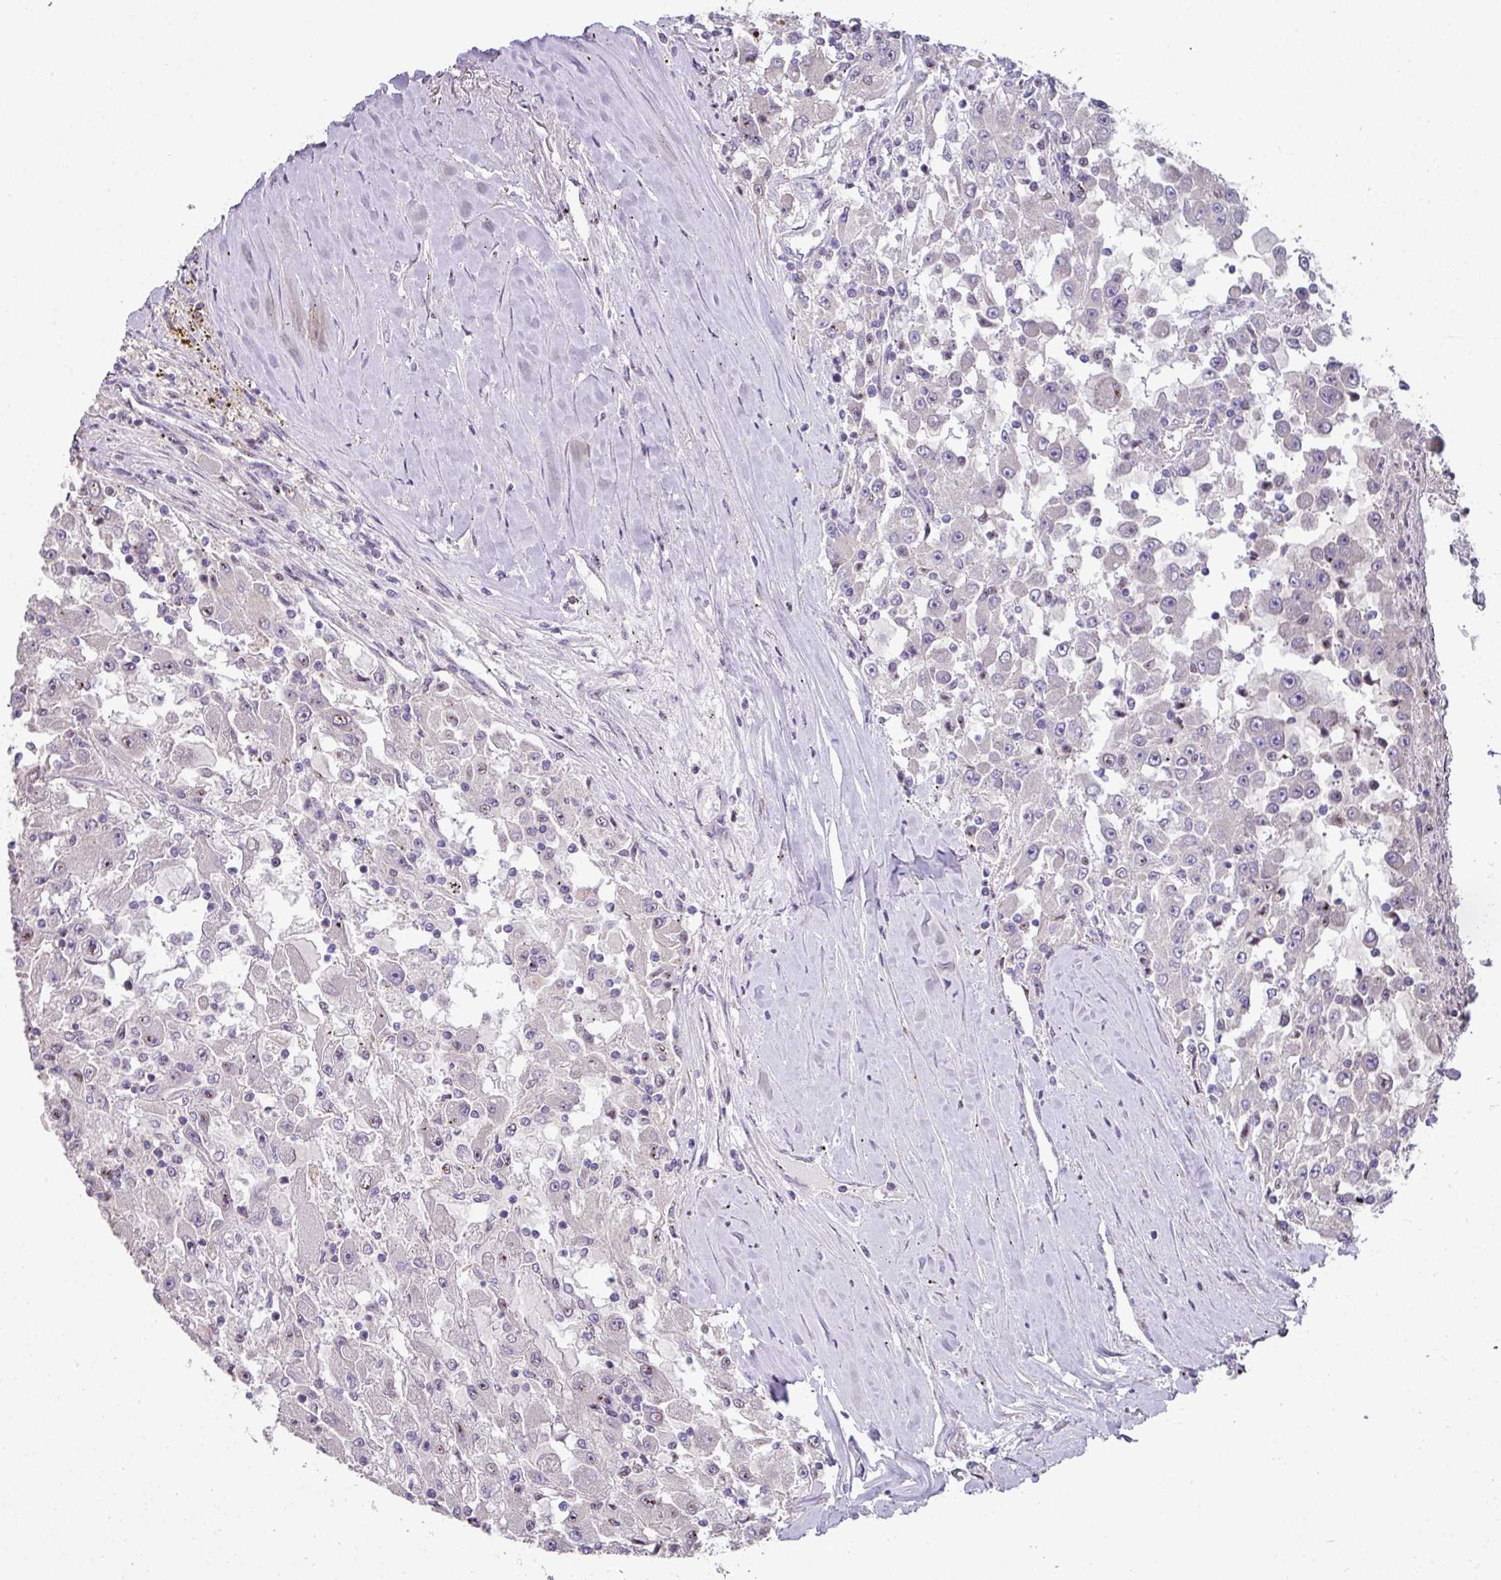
{"staining": {"intensity": "negative", "quantity": "none", "location": "none"}, "tissue": "renal cancer", "cell_type": "Tumor cells", "image_type": "cancer", "snomed": [{"axis": "morphology", "description": "Adenocarcinoma, NOS"}, {"axis": "topography", "description": "Kidney"}], "caption": "The image reveals no staining of tumor cells in renal cancer.", "gene": "LRRC9", "patient": {"sex": "female", "age": 67}}